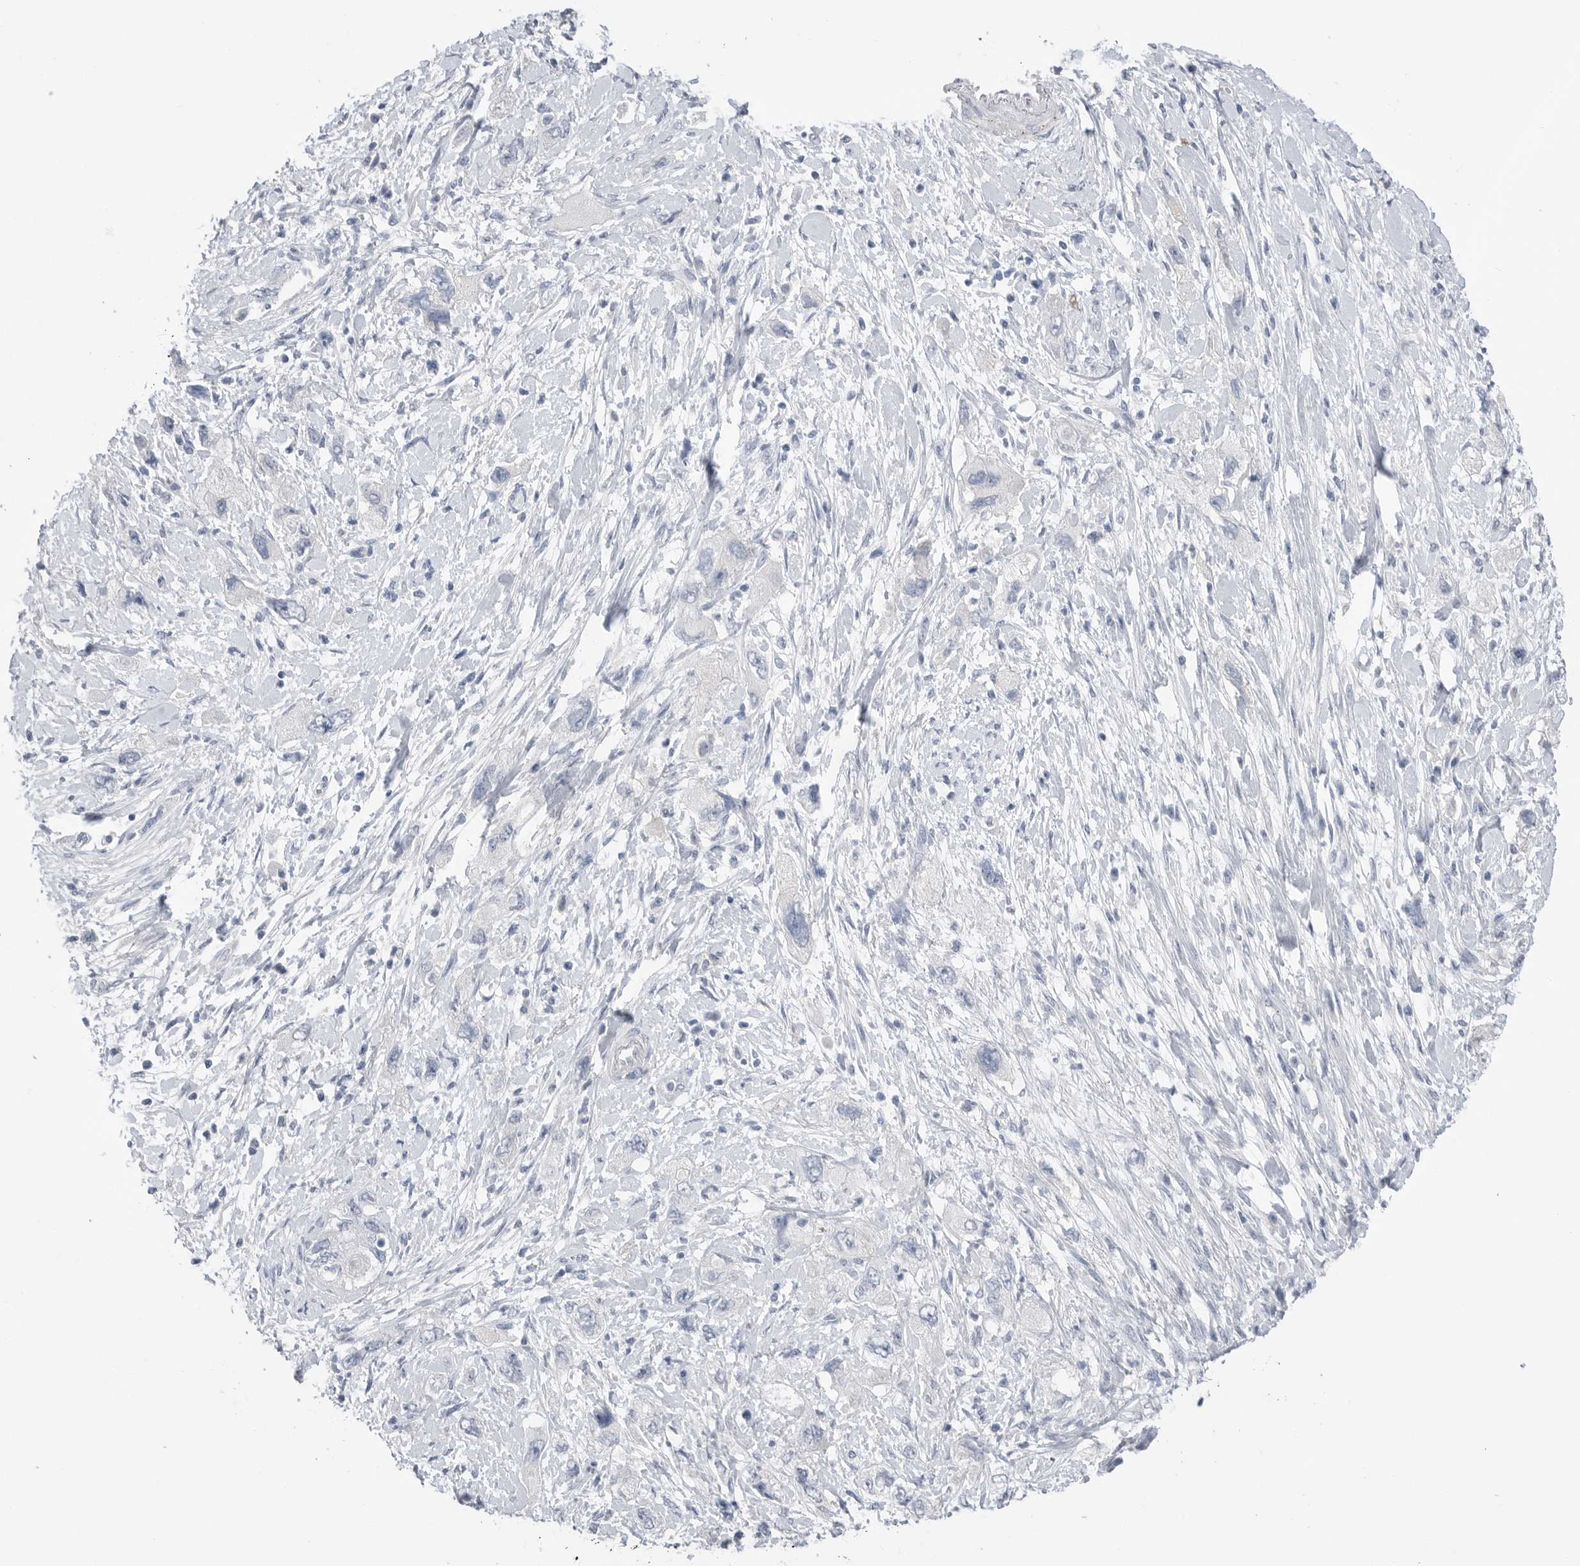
{"staining": {"intensity": "negative", "quantity": "none", "location": "none"}, "tissue": "pancreatic cancer", "cell_type": "Tumor cells", "image_type": "cancer", "snomed": [{"axis": "morphology", "description": "Adenocarcinoma, NOS"}, {"axis": "topography", "description": "Pancreas"}], "caption": "The immunohistochemistry histopathology image has no significant positivity in tumor cells of pancreatic adenocarcinoma tissue.", "gene": "ABHD12", "patient": {"sex": "female", "age": 73}}